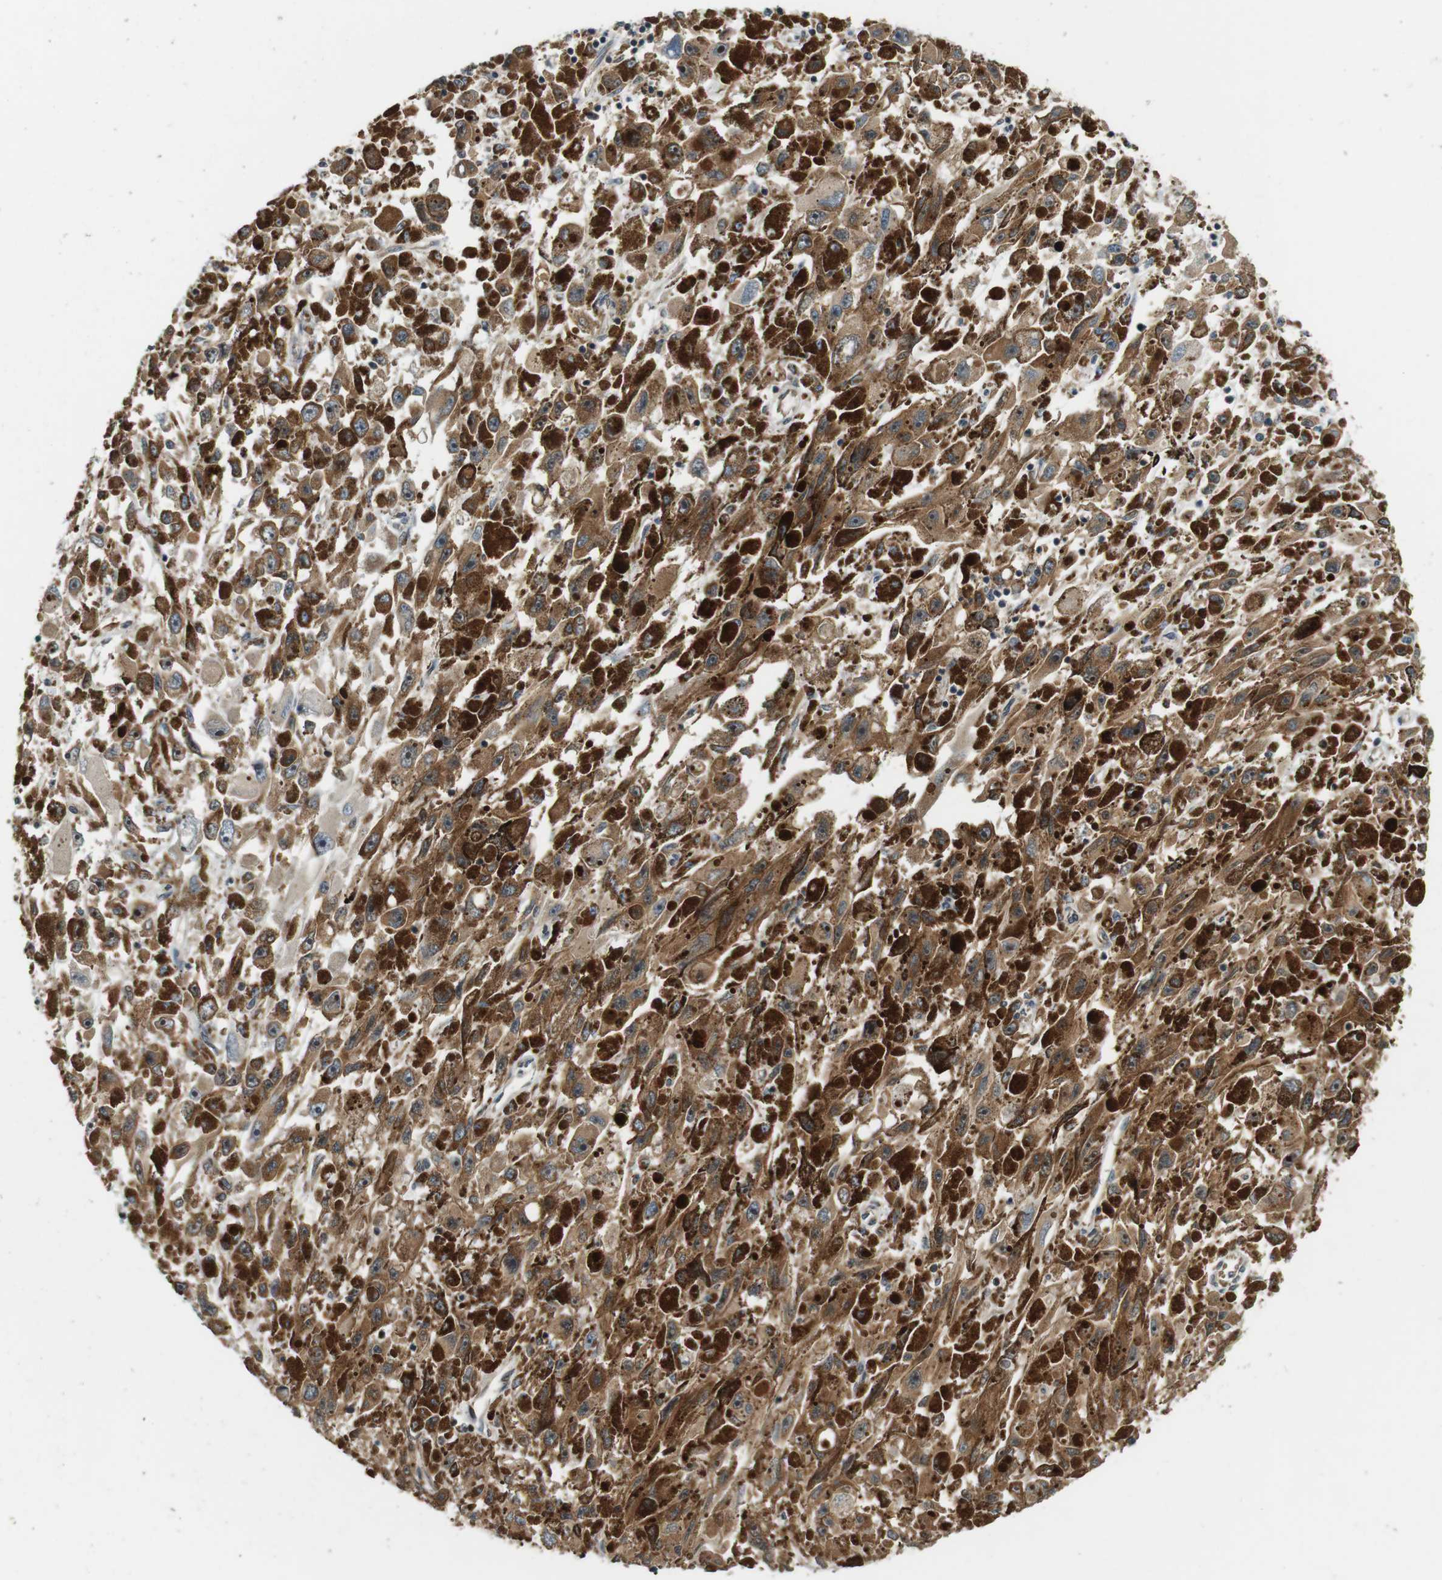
{"staining": {"intensity": "moderate", "quantity": ">75%", "location": "cytoplasmic/membranous"}, "tissue": "melanoma", "cell_type": "Tumor cells", "image_type": "cancer", "snomed": [{"axis": "morphology", "description": "Malignant melanoma, NOS"}, {"axis": "topography", "description": "Skin"}], "caption": "Immunohistochemical staining of human malignant melanoma reveals moderate cytoplasmic/membranous protein staining in approximately >75% of tumor cells. The protein is stained brown, and the nuclei are stained in blue (DAB (3,3'-diaminobenzidine) IHC with brightfield microscopy, high magnification).", "gene": "PA2G4", "patient": {"sex": "female", "age": 104}}